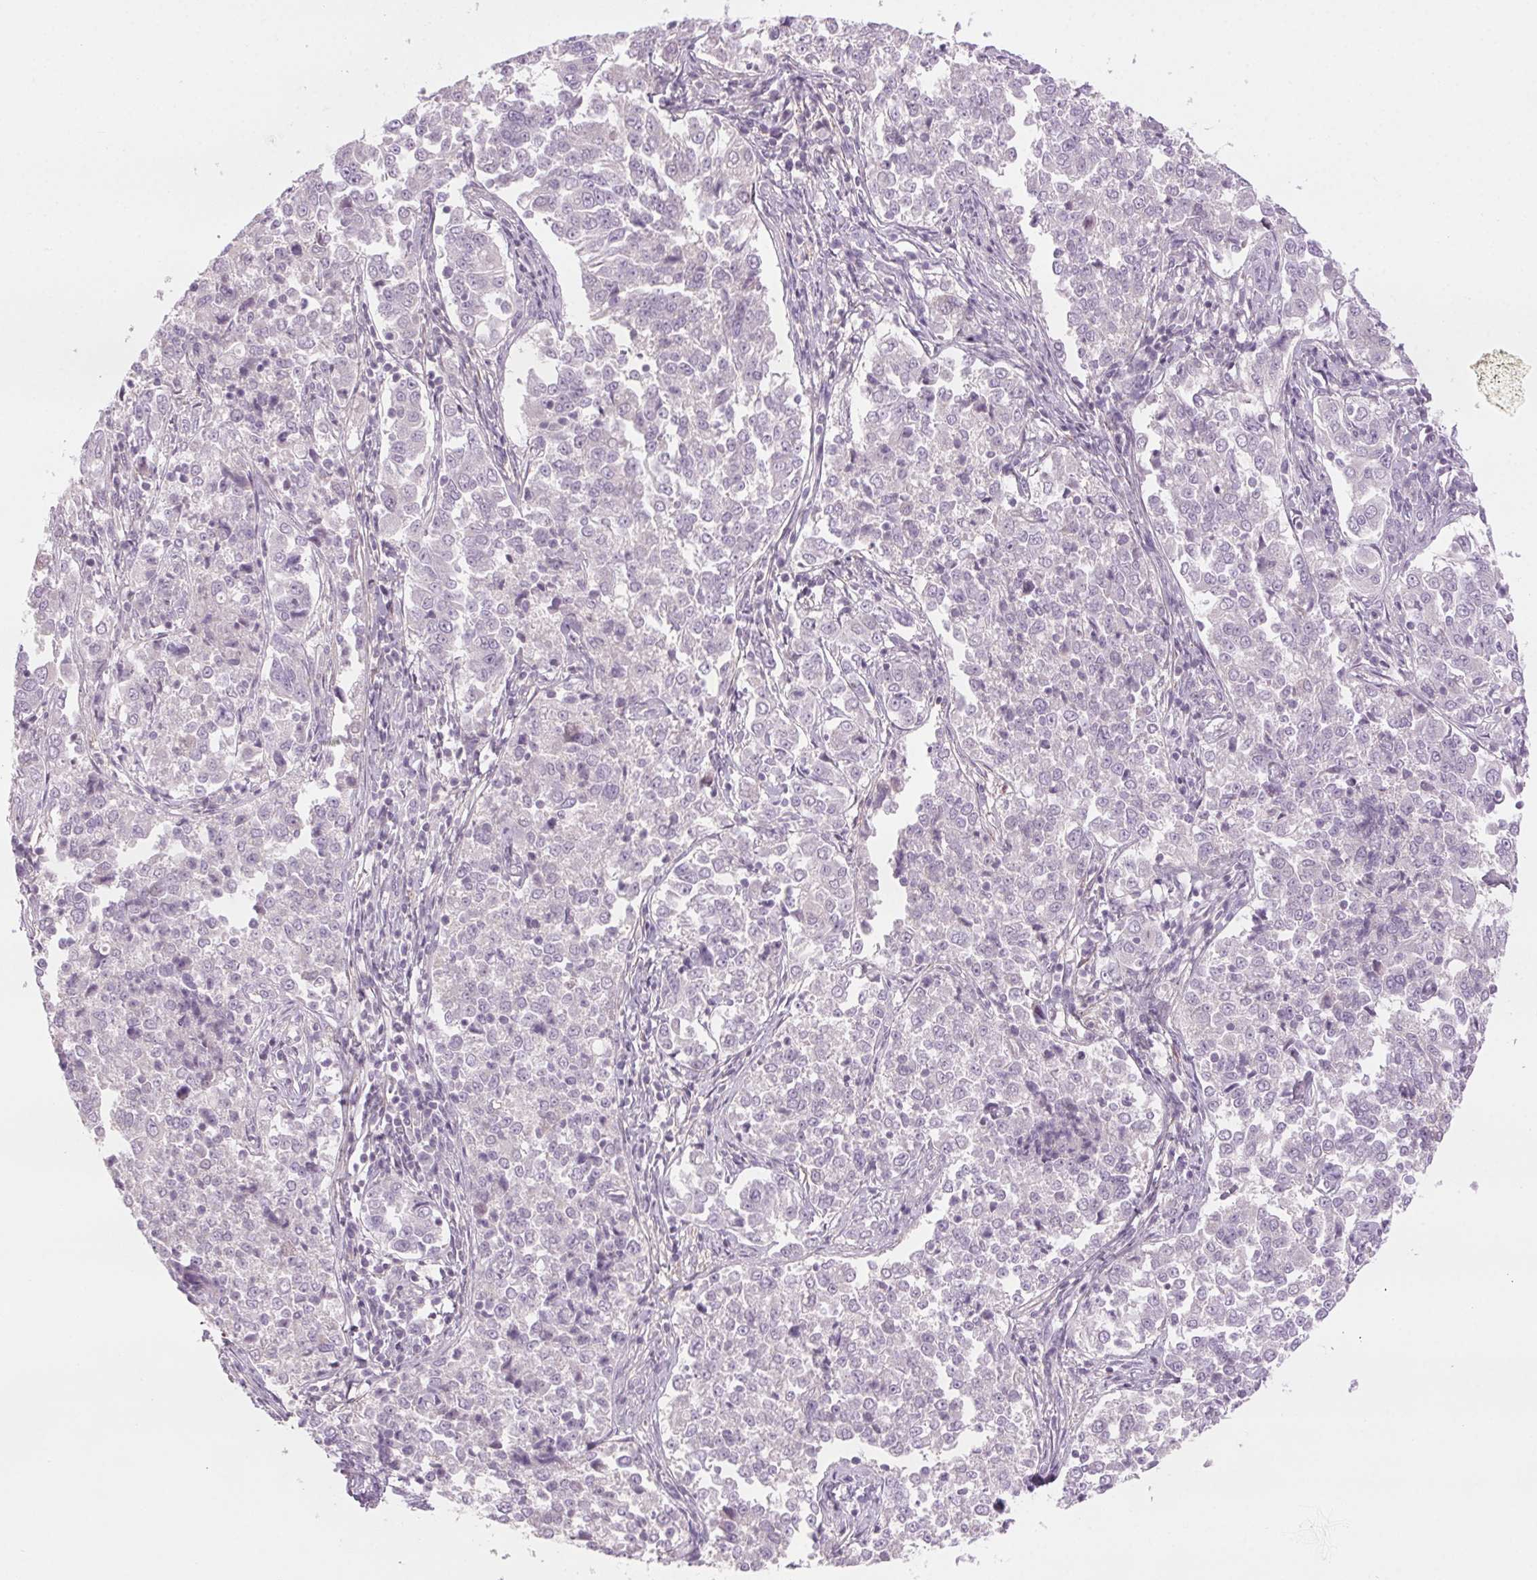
{"staining": {"intensity": "negative", "quantity": "none", "location": "none"}, "tissue": "endometrial cancer", "cell_type": "Tumor cells", "image_type": "cancer", "snomed": [{"axis": "morphology", "description": "Adenocarcinoma, NOS"}, {"axis": "topography", "description": "Endometrium"}], "caption": "A high-resolution image shows IHC staining of endometrial cancer, which reveals no significant expression in tumor cells.", "gene": "HHLA2", "patient": {"sex": "female", "age": 43}}